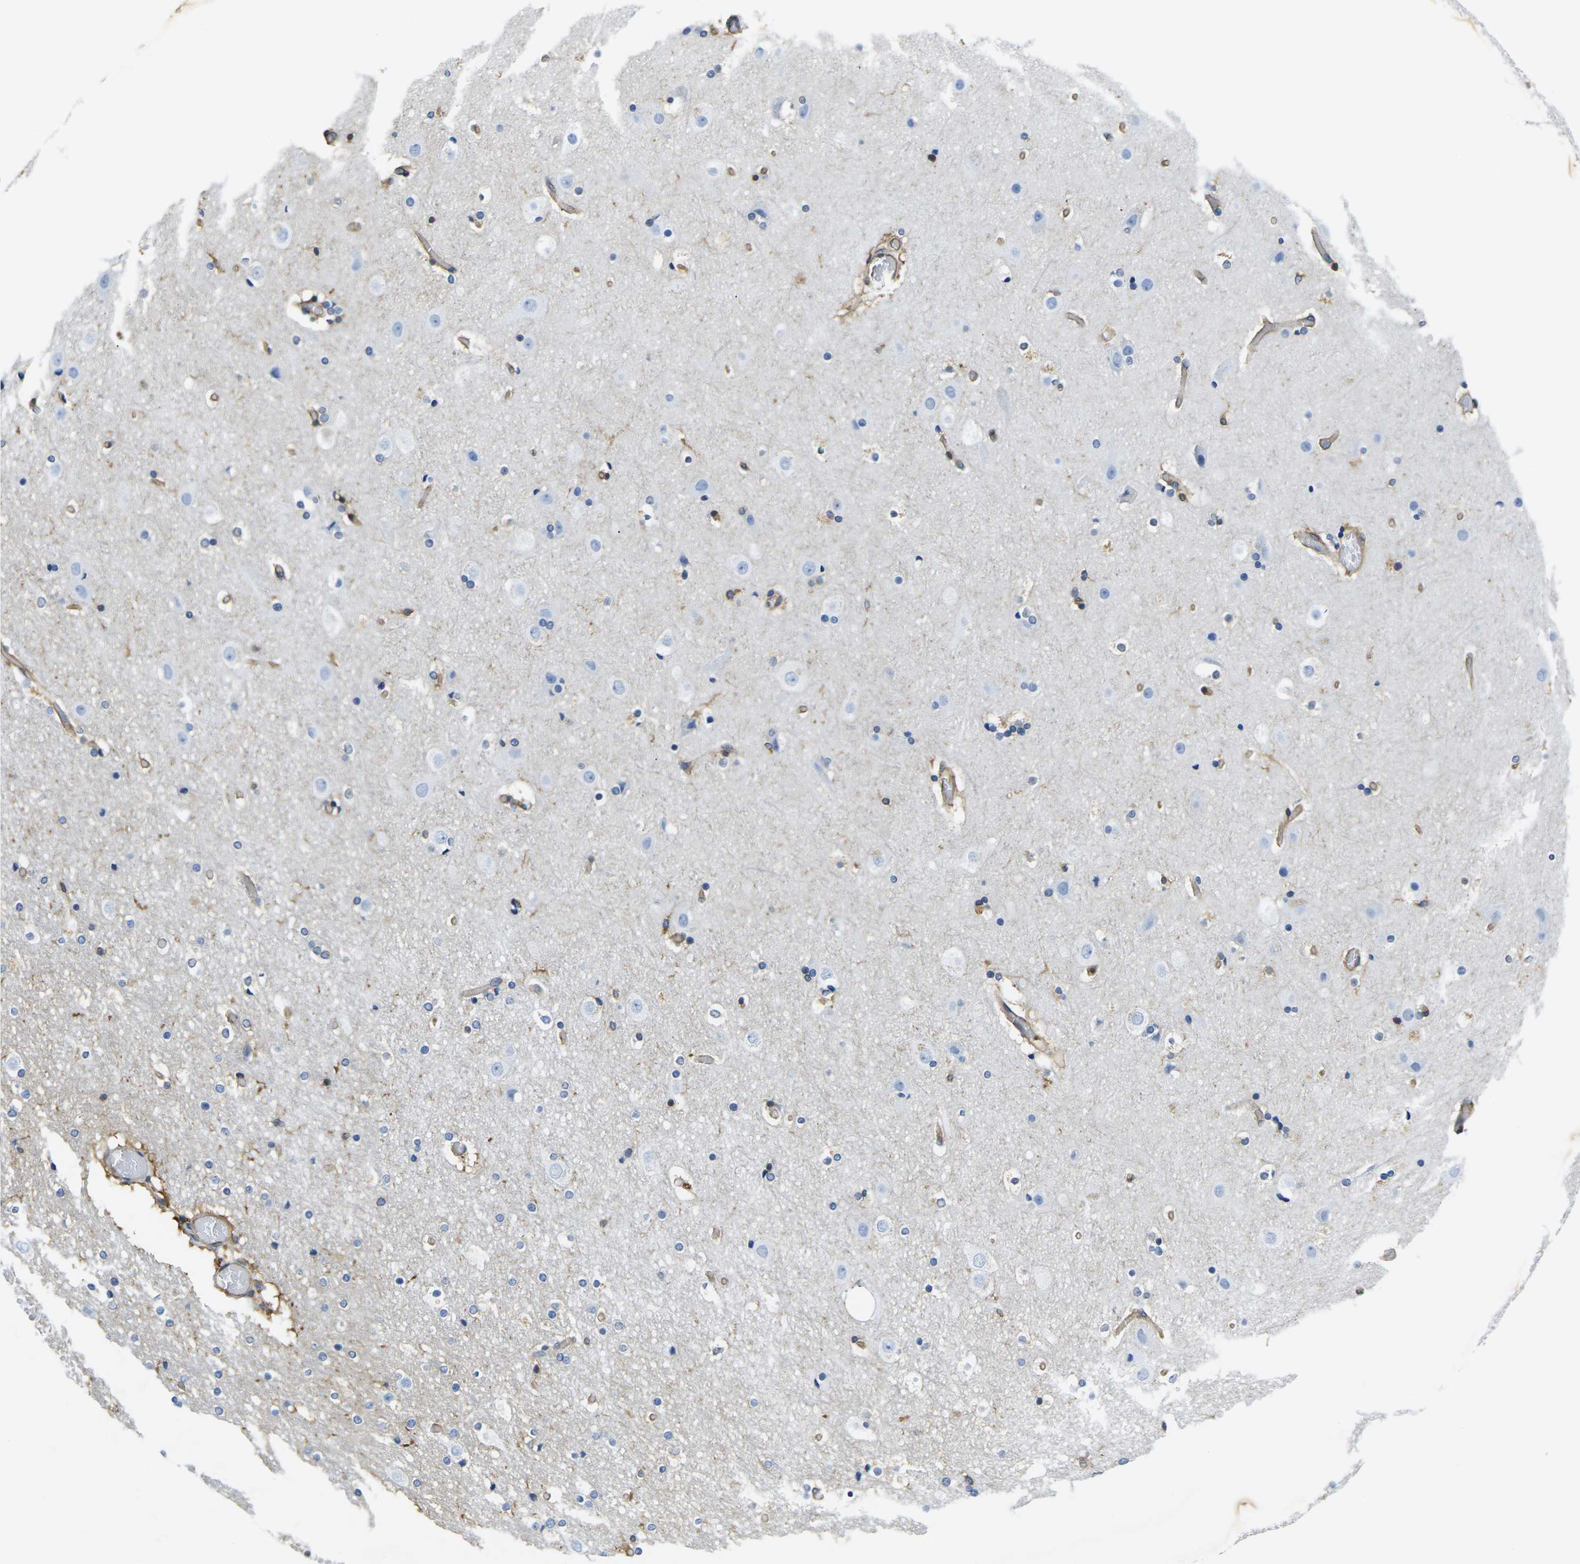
{"staining": {"intensity": "moderate", "quantity": ">75%", "location": "cytoplasmic/membranous"}, "tissue": "cerebral cortex", "cell_type": "Endothelial cells", "image_type": "normal", "snomed": [{"axis": "morphology", "description": "Normal tissue, NOS"}, {"axis": "topography", "description": "Cerebral cortex"}], "caption": "Immunohistochemistry of unremarkable human cerebral cortex shows medium levels of moderate cytoplasmic/membranous staining in about >75% of endothelial cells. (DAB (3,3'-diaminobenzidine) IHC with brightfield microscopy, high magnification).", "gene": "FAM110D", "patient": {"sex": "male", "age": 57}}